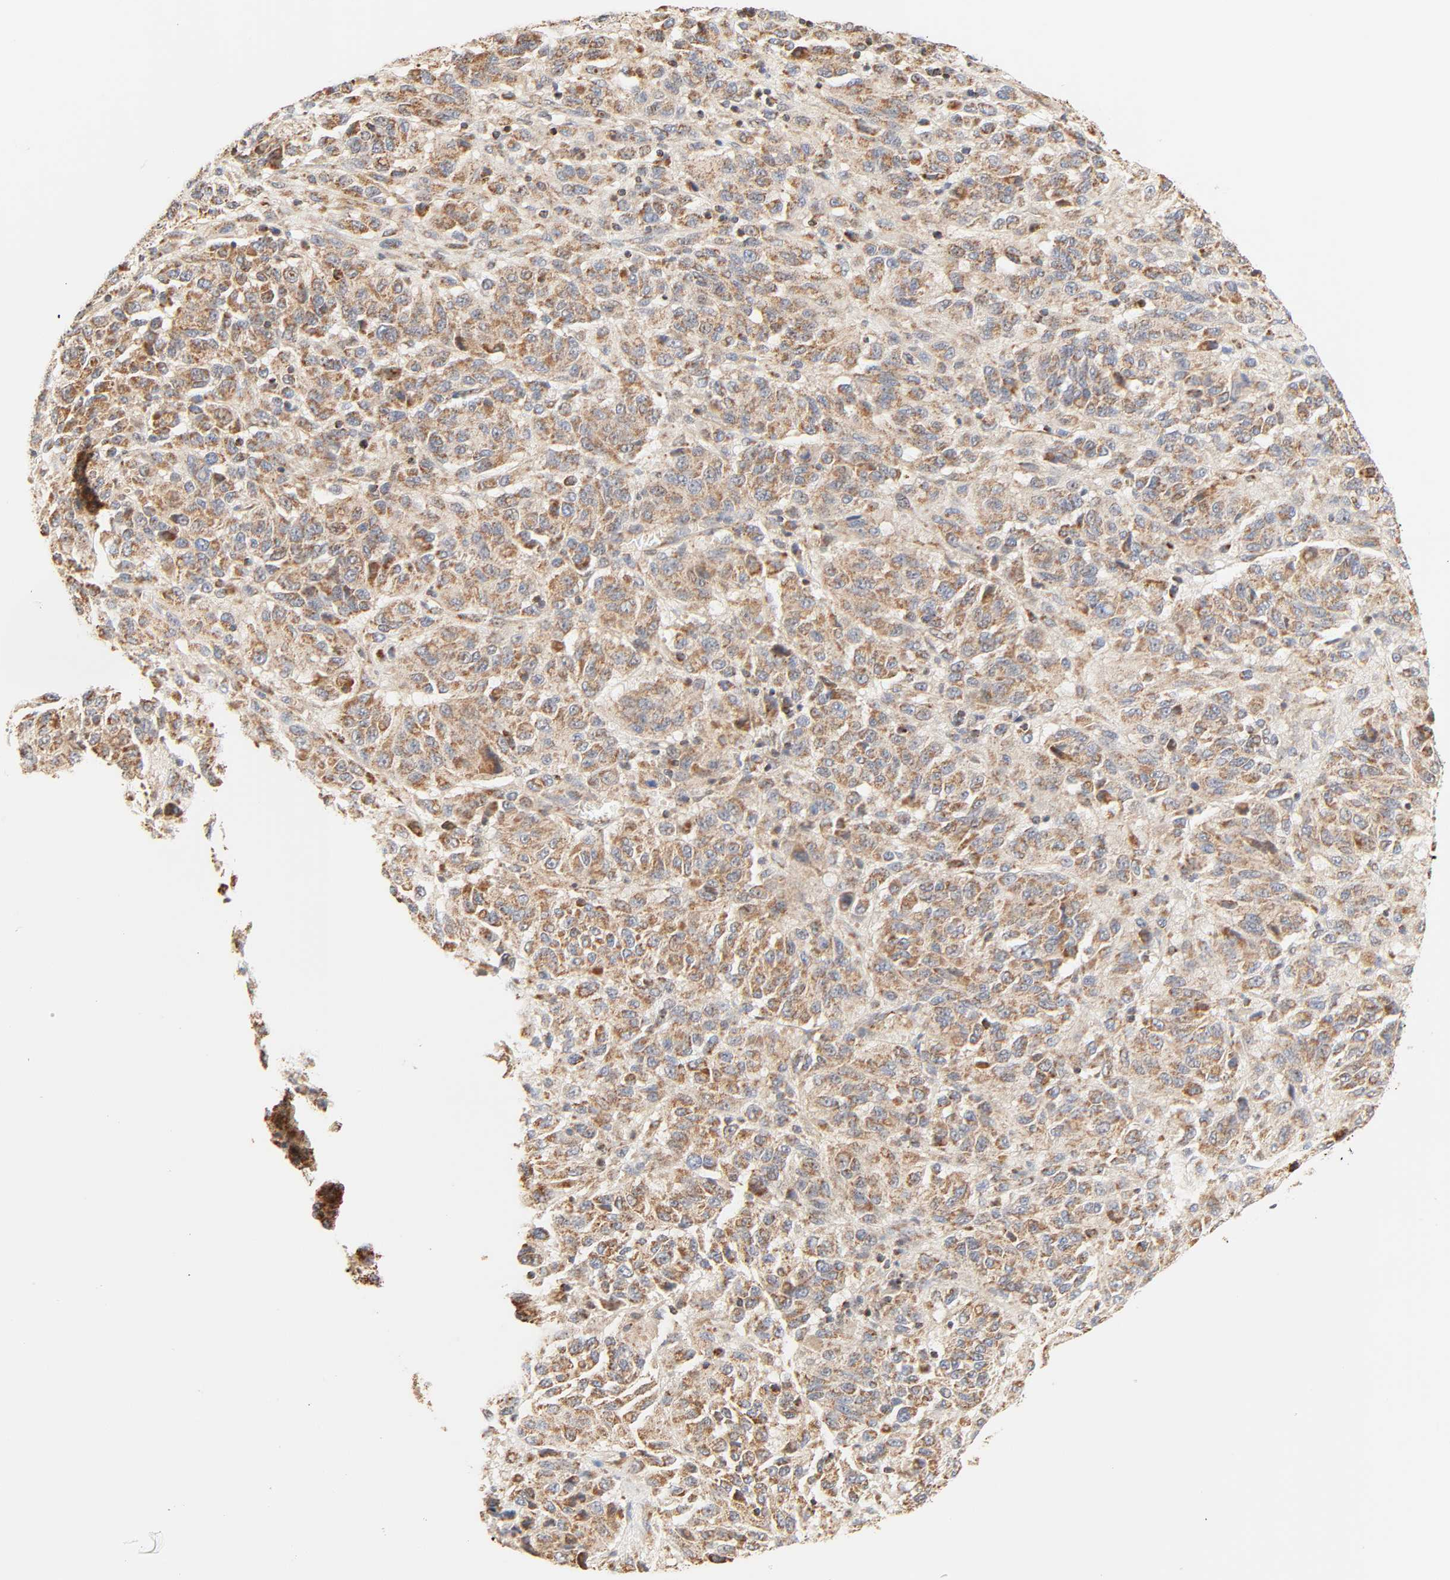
{"staining": {"intensity": "moderate", "quantity": ">75%", "location": "cytoplasmic/membranous"}, "tissue": "melanoma", "cell_type": "Tumor cells", "image_type": "cancer", "snomed": [{"axis": "morphology", "description": "Malignant melanoma, Metastatic site"}, {"axis": "topography", "description": "Lung"}], "caption": "IHC of human melanoma reveals medium levels of moderate cytoplasmic/membranous staining in about >75% of tumor cells. (DAB = brown stain, brightfield microscopy at high magnification).", "gene": "ZMAT5", "patient": {"sex": "male", "age": 64}}